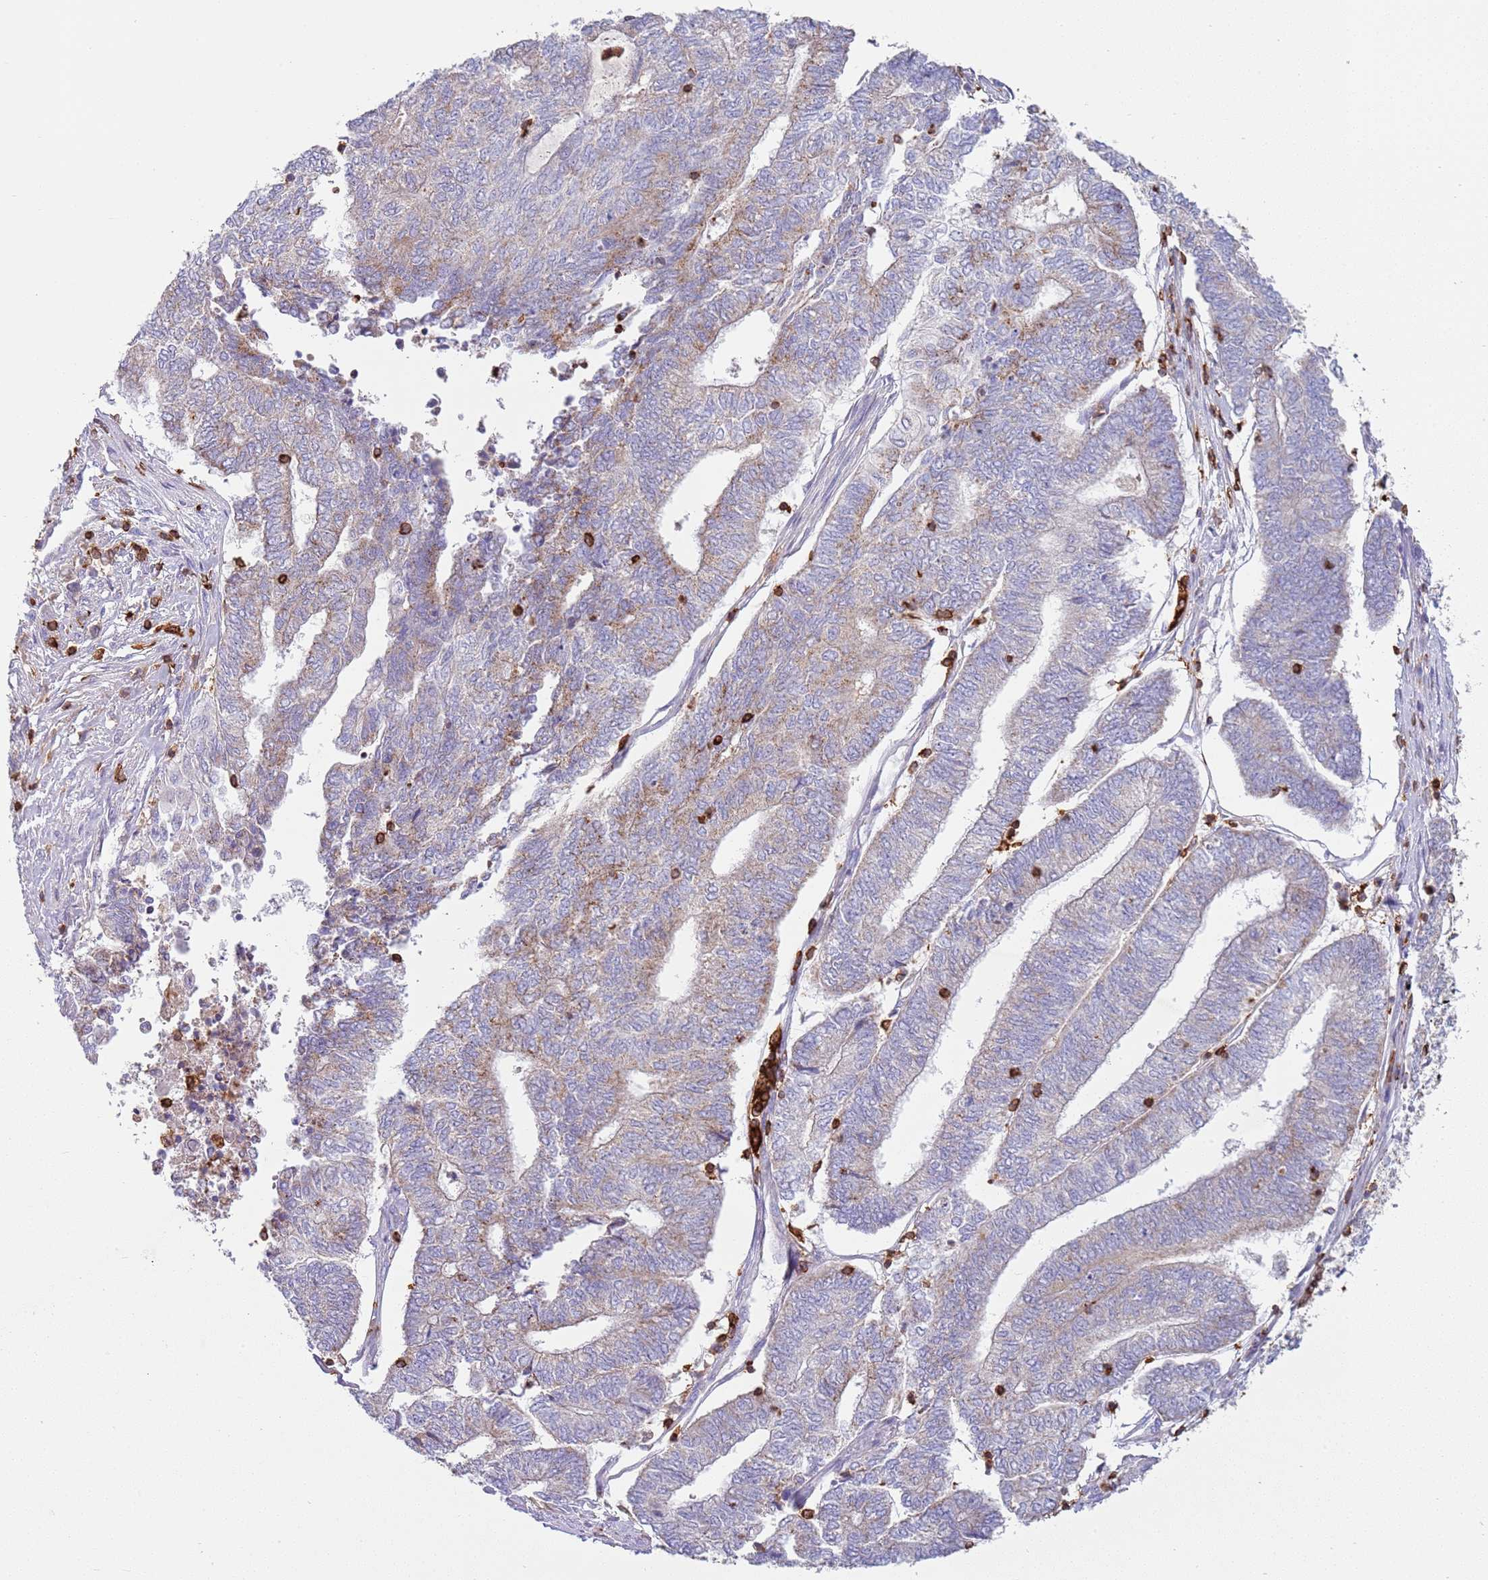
{"staining": {"intensity": "moderate", "quantity": "25%-75%", "location": "cytoplasmic/membranous"}, "tissue": "endometrial cancer", "cell_type": "Tumor cells", "image_type": "cancer", "snomed": [{"axis": "morphology", "description": "Adenocarcinoma, NOS"}, {"axis": "topography", "description": "Uterus"}, {"axis": "topography", "description": "Endometrium"}], "caption": "Protein expression analysis of endometrial cancer exhibits moderate cytoplasmic/membranous expression in about 25%-75% of tumor cells.", "gene": "TTPAL", "patient": {"sex": "female", "age": 70}}